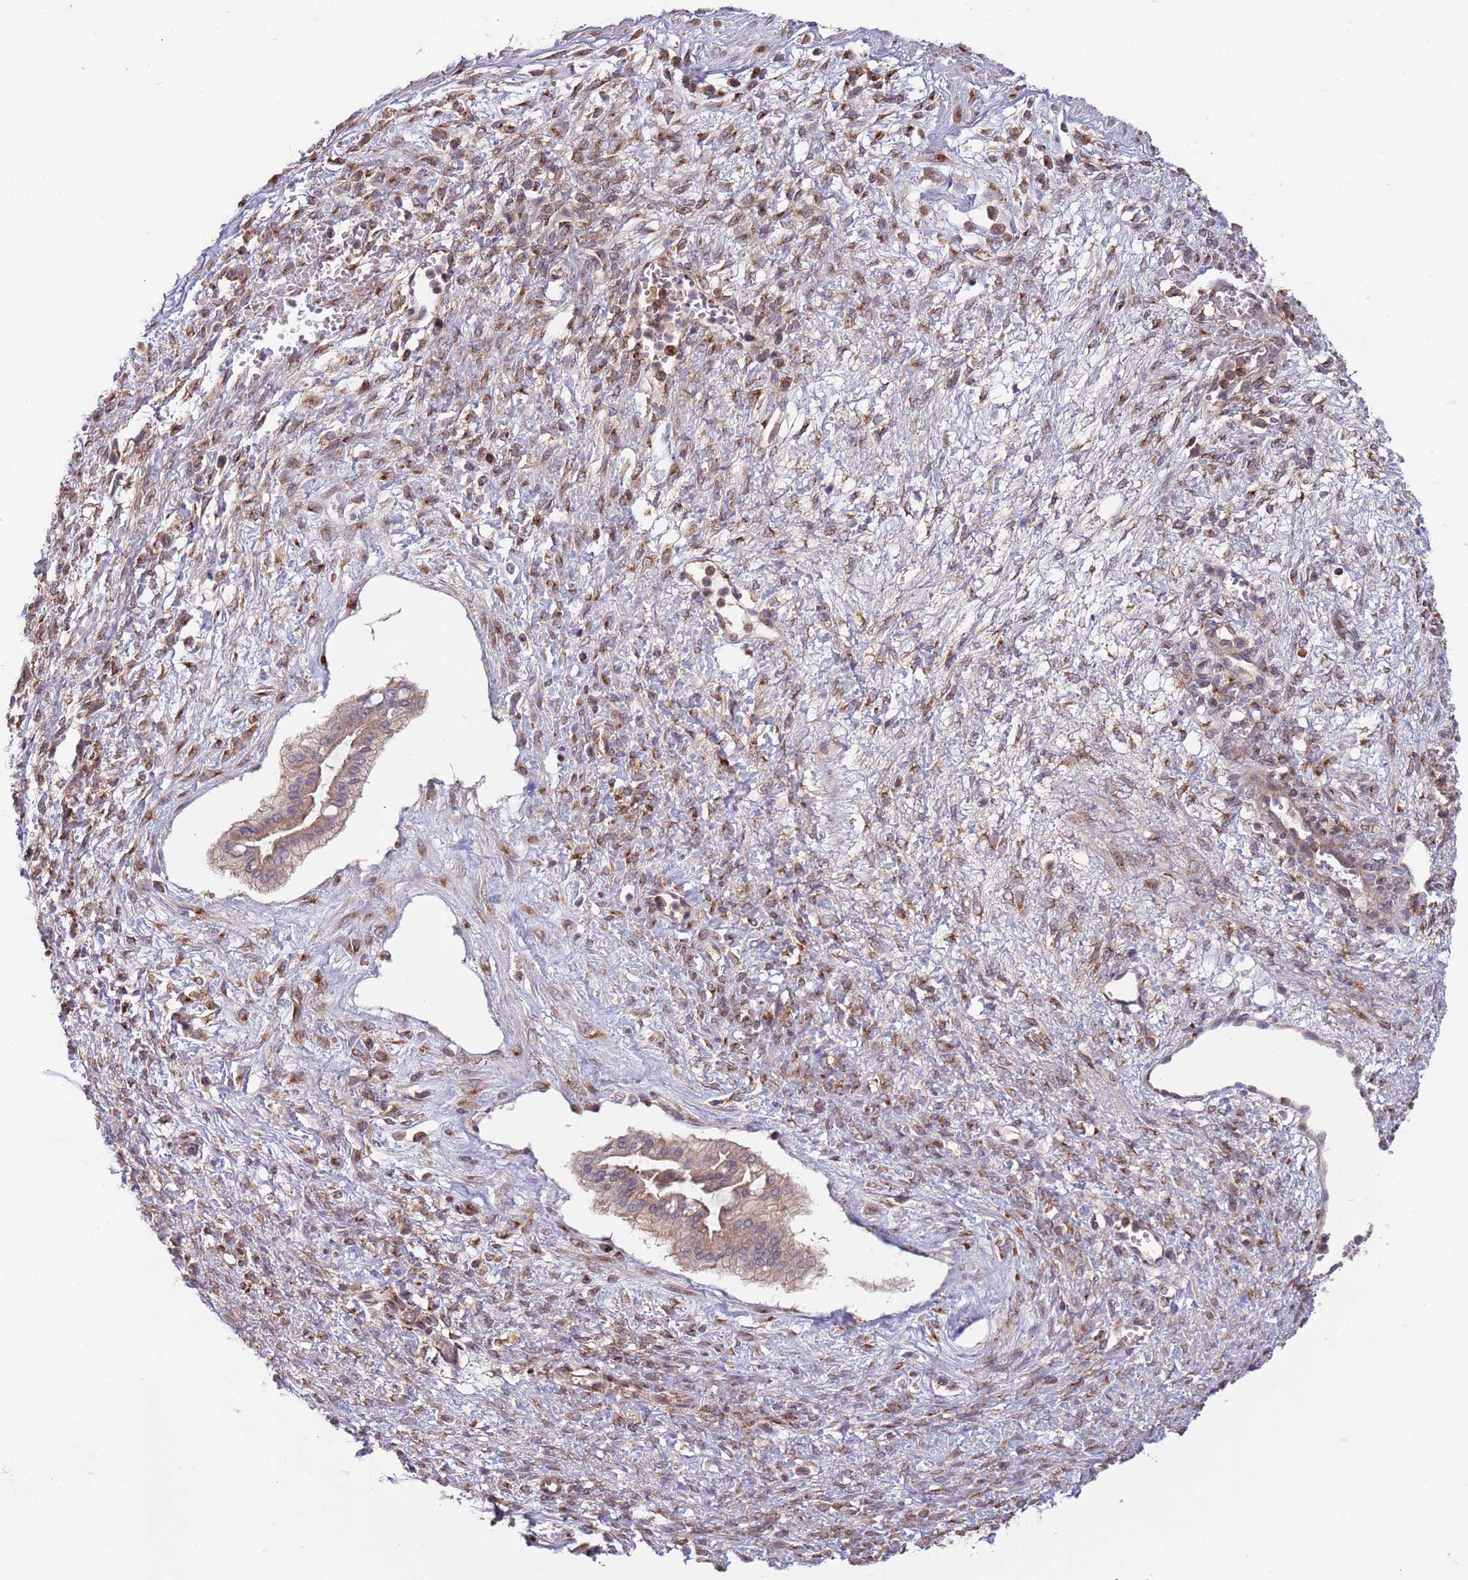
{"staining": {"intensity": "weak", "quantity": ">75%", "location": "cytoplasmic/membranous"}, "tissue": "ovarian cancer", "cell_type": "Tumor cells", "image_type": "cancer", "snomed": [{"axis": "morphology", "description": "Cystadenocarcinoma, mucinous, NOS"}, {"axis": "topography", "description": "Ovary"}], "caption": "Ovarian cancer was stained to show a protein in brown. There is low levels of weak cytoplasmic/membranous staining in approximately >75% of tumor cells.", "gene": "BTBD7", "patient": {"sex": "female", "age": 73}}